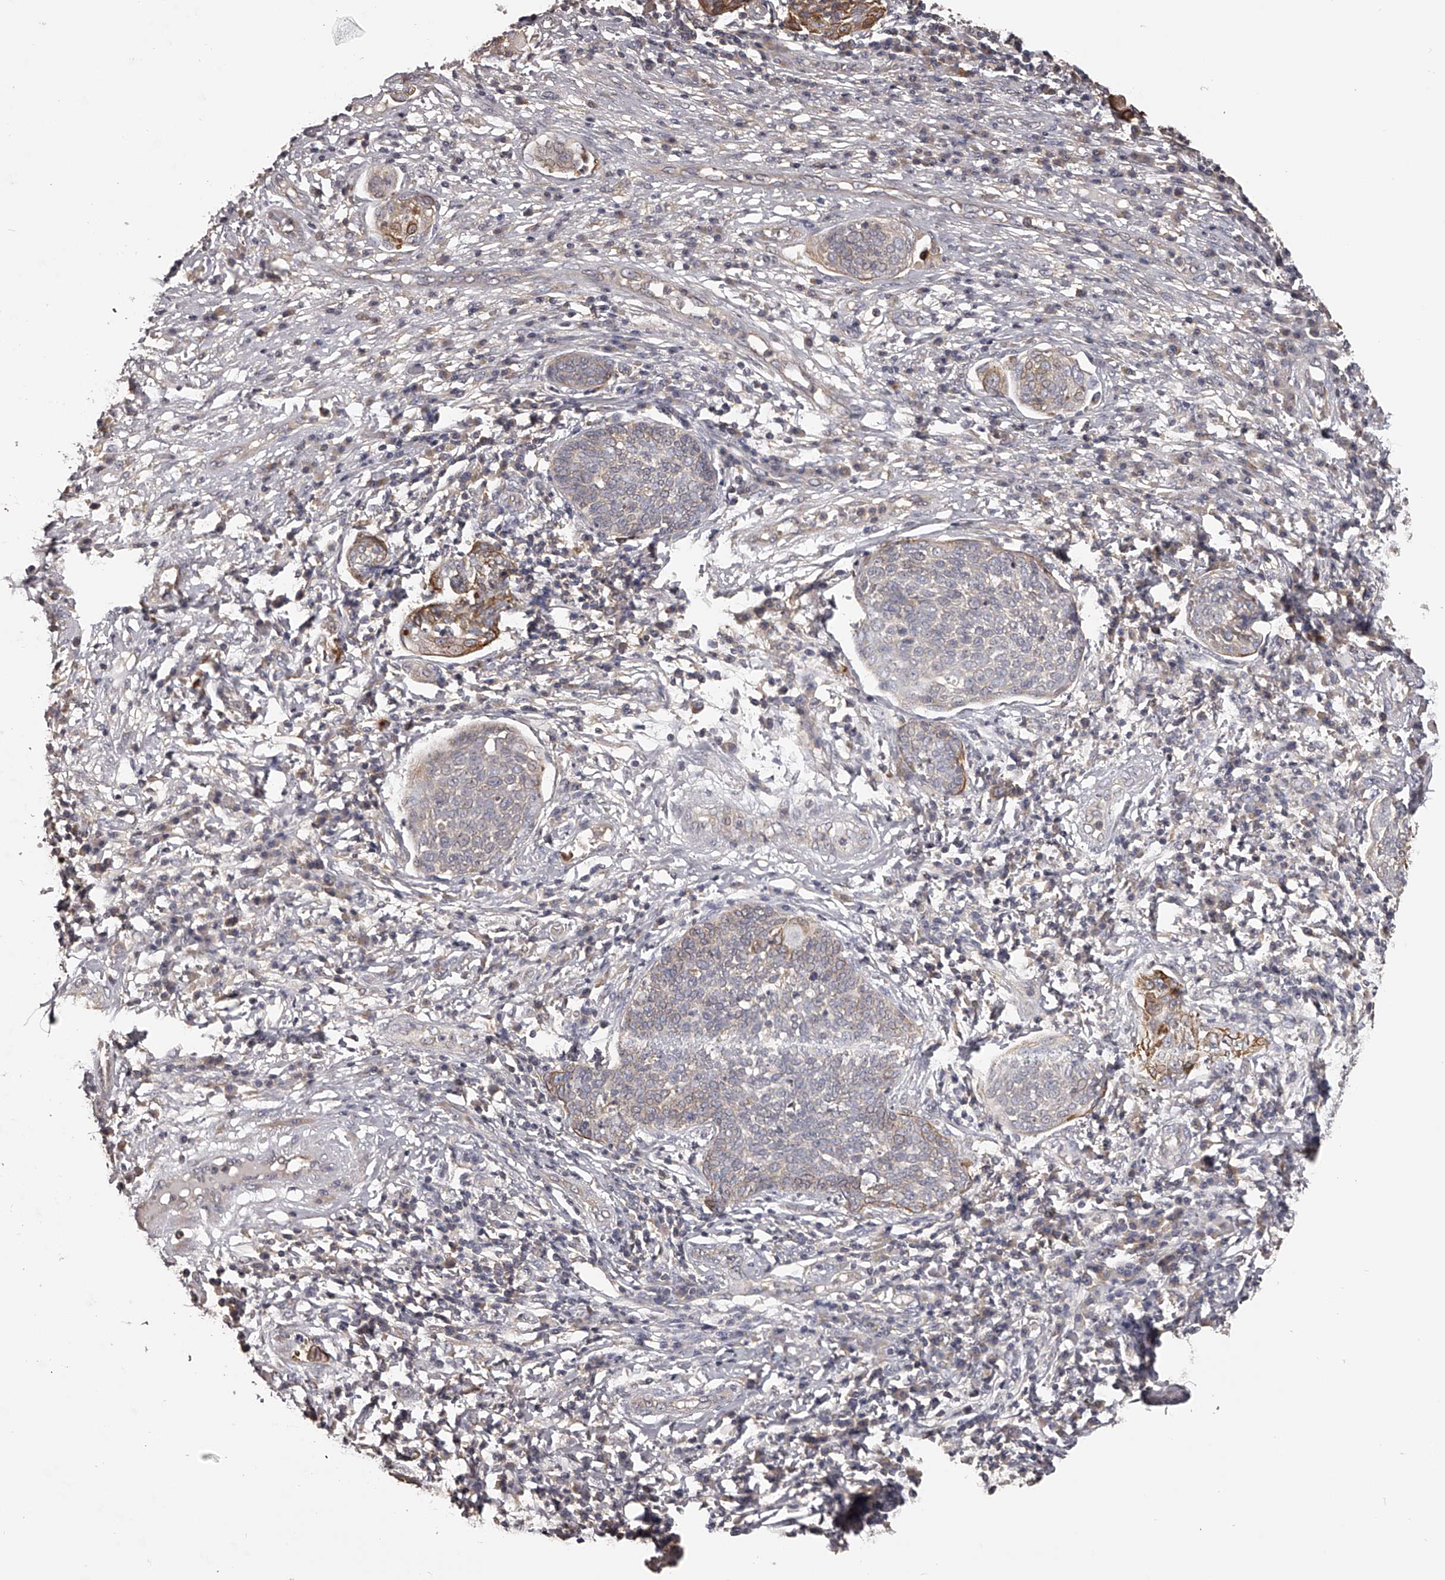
{"staining": {"intensity": "moderate", "quantity": "<25%", "location": "cytoplasmic/membranous"}, "tissue": "cervical cancer", "cell_type": "Tumor cells", "image_type": "cancer", "snomed": [{"axis": "morphology", "description": "Squamous cell carcinoma, NOS"}, {"axis": "topography", "description": "Cervix"}], "caption": "A micrograph of cervical cancer (squamous cell carcinoma) stained for a protein displays moderate cytoplasmic/membranous brown staining in tumor cells. The staining was performed using DAB, with brown indicating positive protein expression. Nuclei are stained blue with hematoxylin.", "gene": "TNN", "patient": {"sex": "female", "age": 34}}